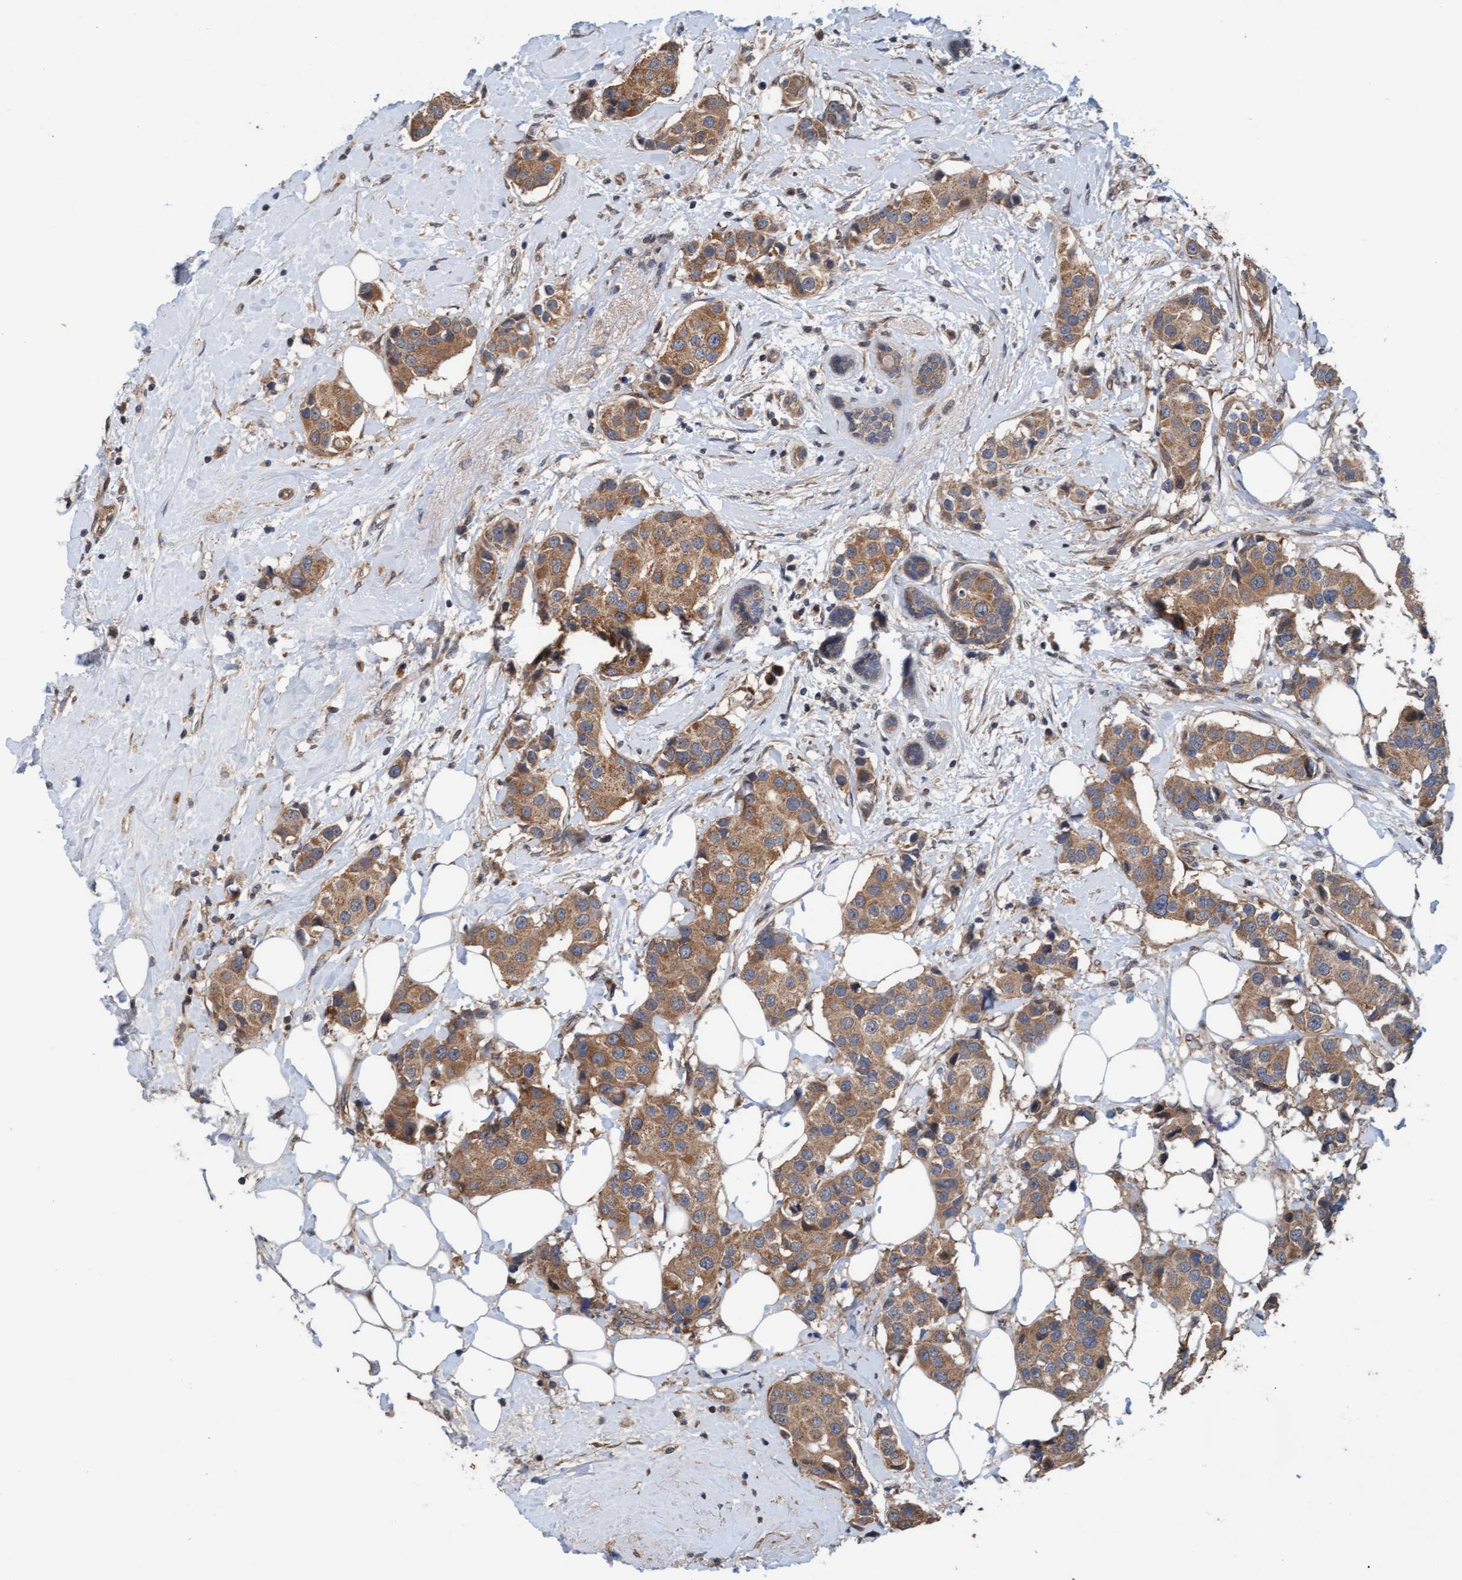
{"staining": {"intensity": "moderate", "quantity": ">75%", "location": "cytoplasmic/membranous"}, "tissue": "breast cancer", "cell_type": "Tumor cells", "image_type": "cancer", "snomed": [{"axis": "morphology", "description": "Normal tissue, NOS"}, {"axis": "morphology", "description": "Duct carcinoma"}, {"axis": "topography", "description": "Breast"}], "caption": "An image of human breast cancer stained for a protein shows moderate cytoplasmic/membranous brown staining in tumor cells. (brown staining indicates protein expression, while blue staining denotes nuclei).", "gene": "MLXIP", "patient": {"sex": "female", "age": 39}}